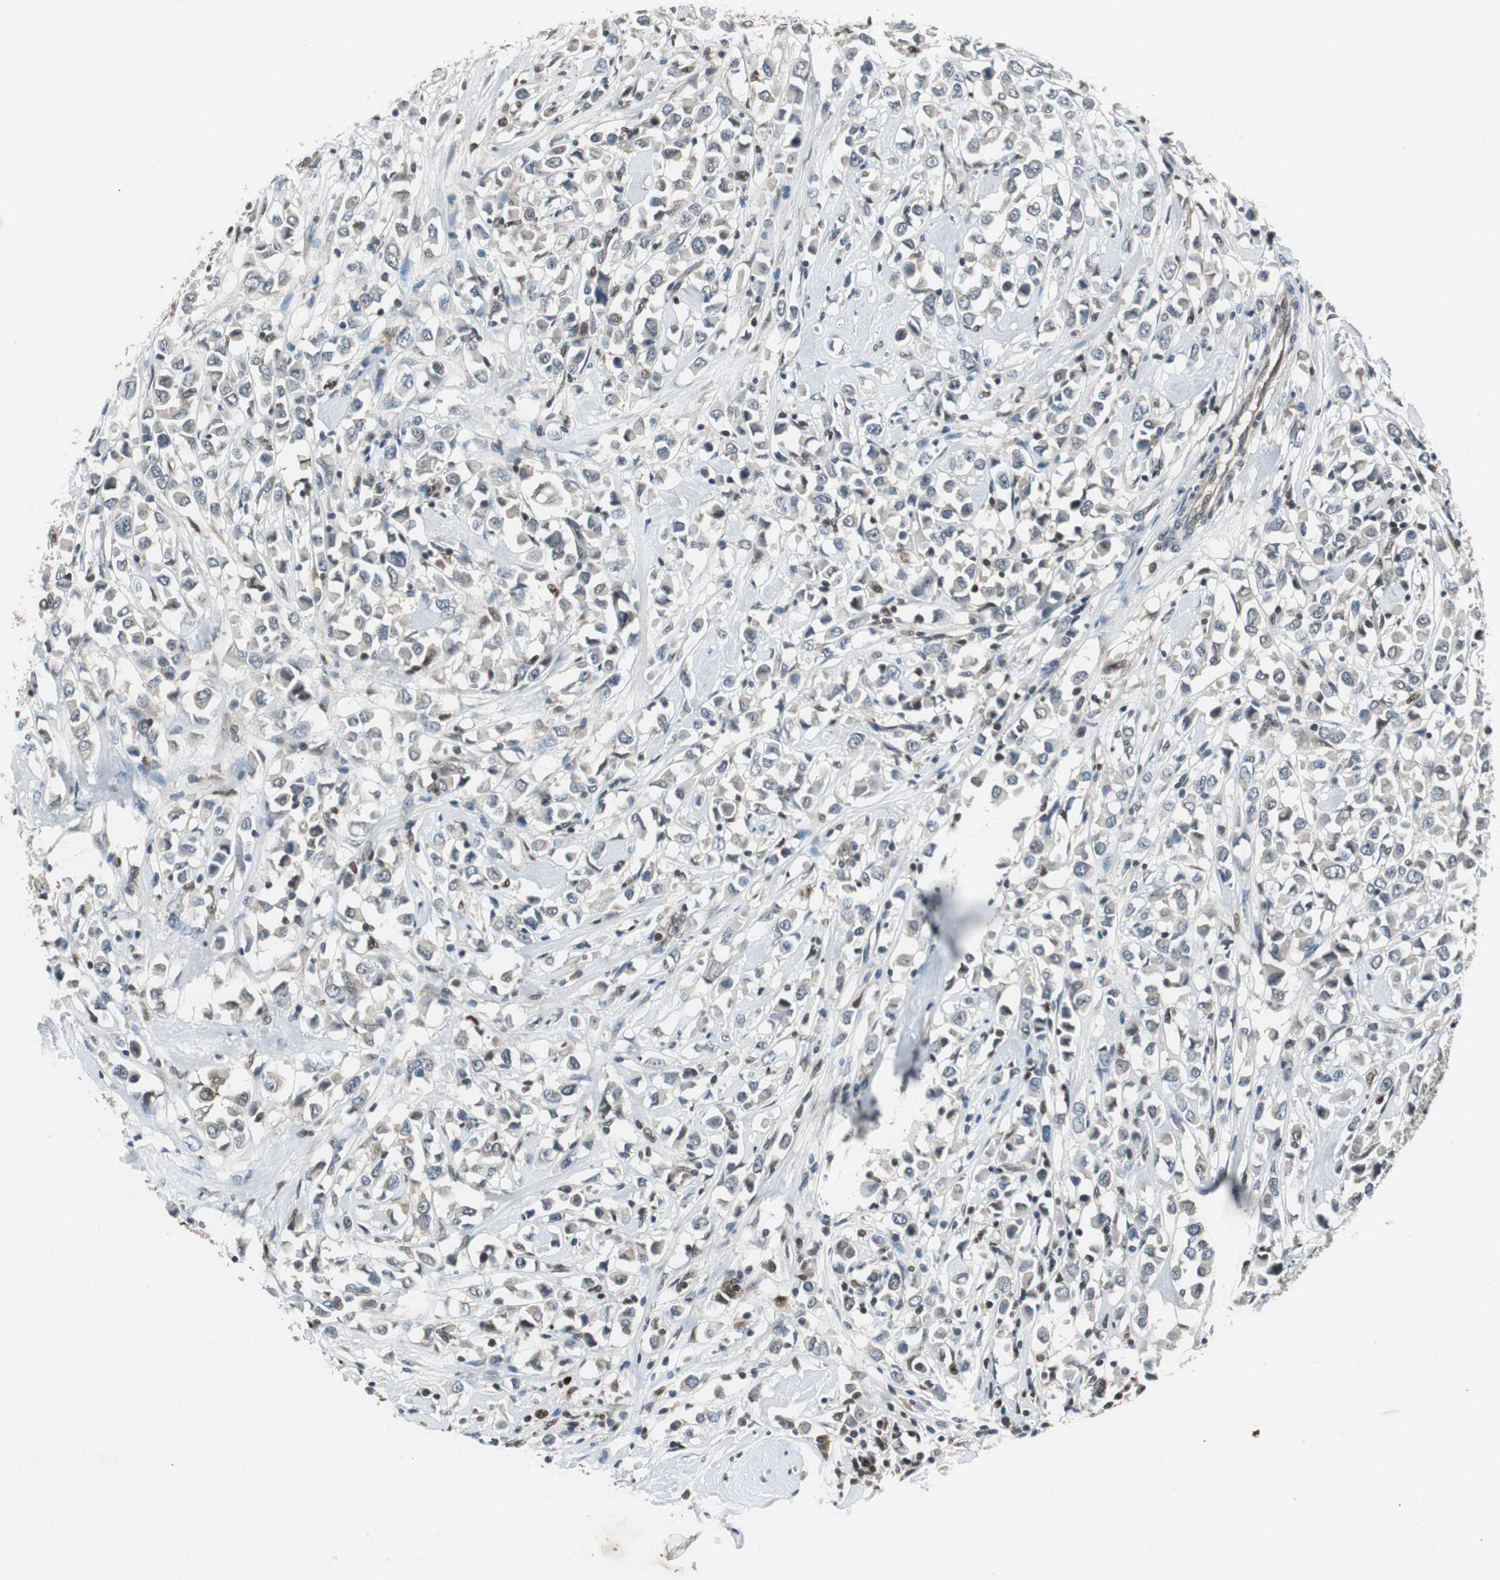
{"staining": {"intensity": "weak", "quantity": "<25%", "location": "cytoplasmic/membranous"}, "tissue": "breast cancer", "cell_type": "Tumor cells", "image_type": "cancer", "snomed": [{"axis": "morphology", "description": "Duct carcinoma"}, {"axis": "topography", "description": "Breast"}], "caption": "Immunohistochemistry photomicrograph of neoplastic tissue: breast cancer stained with DAB shows no significant protein positivity in tumor cells.", "gene": "MAFB", "patient": {"sex": "female", "age": 61}}